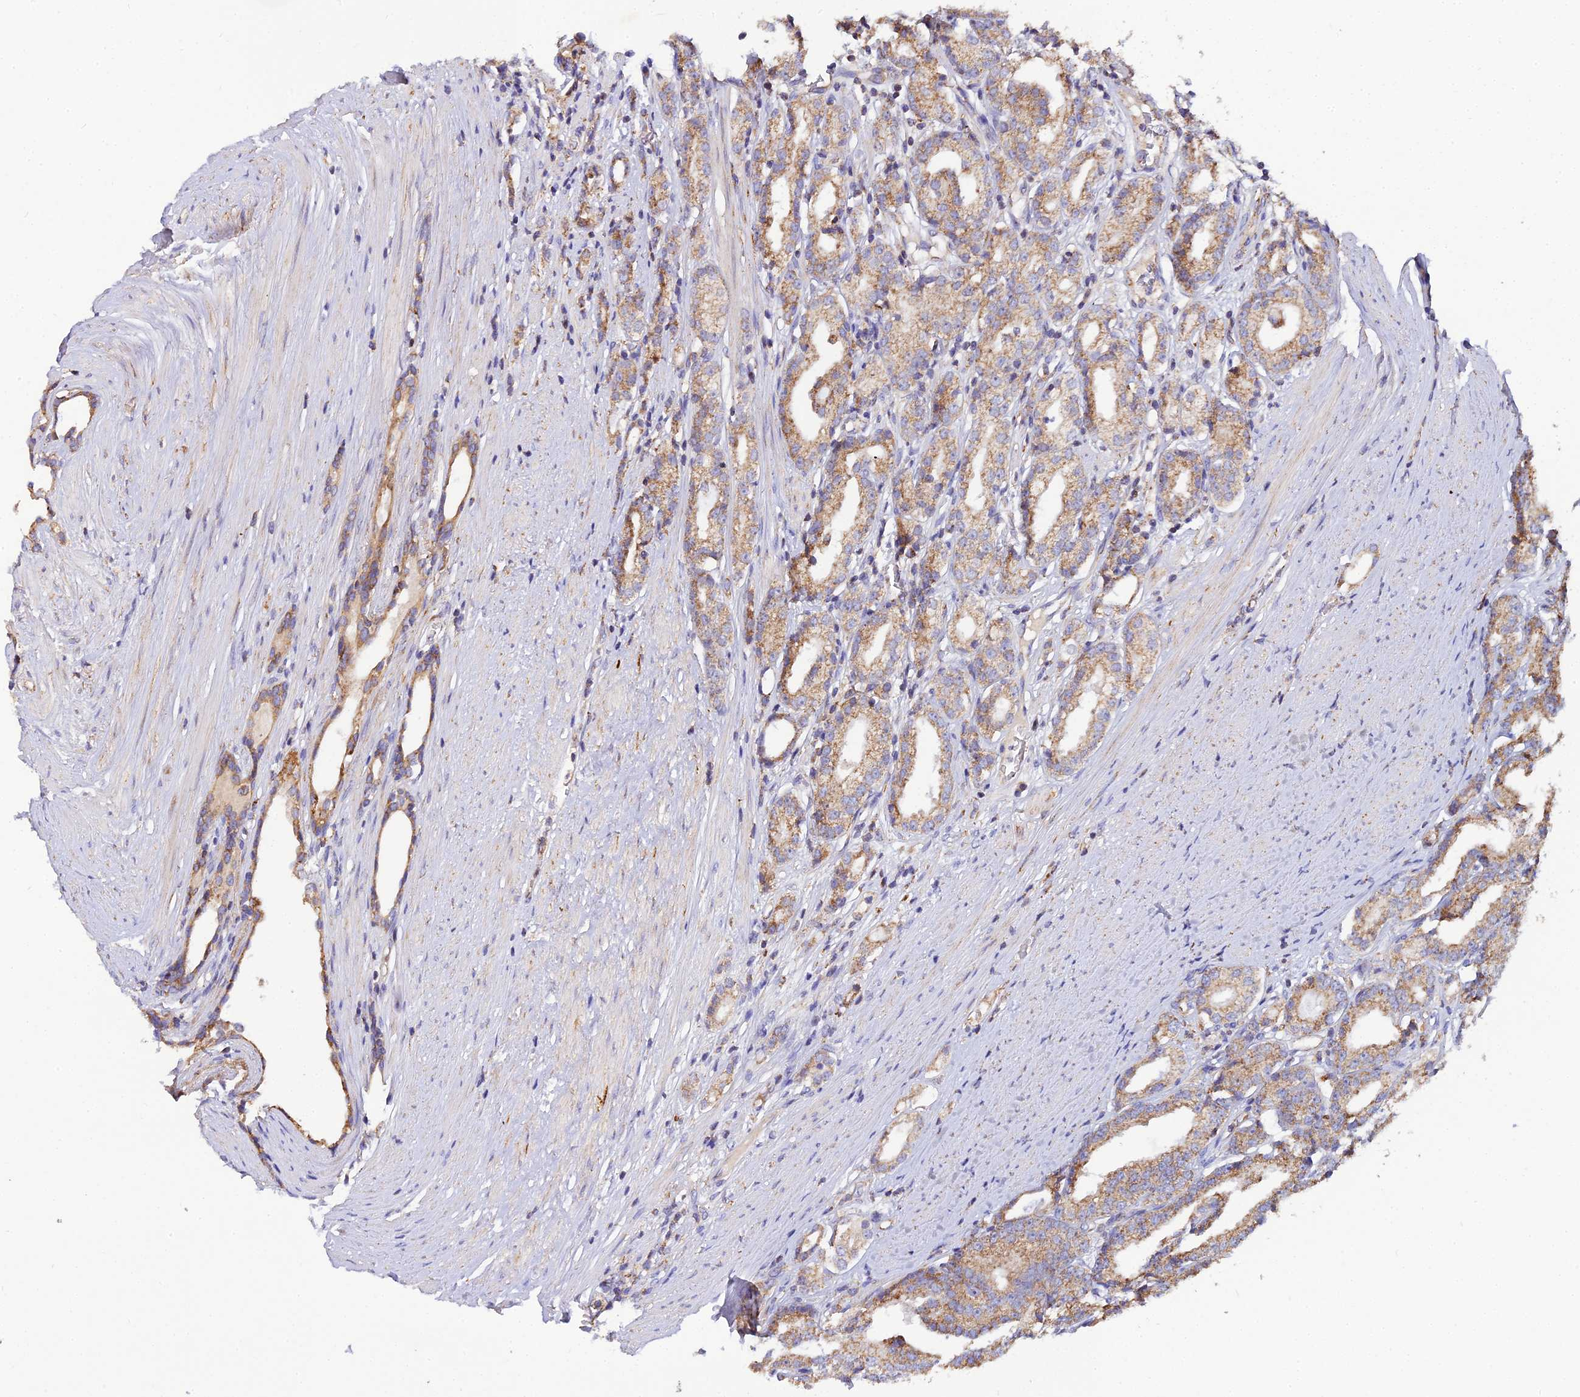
{"staining": {"intensity": "moderate", "quantity": ">75%", "location": "cytoplasmic/membranous"}, "tissue": "prostate cancer", "cell_type": "Tumor cells", "image_type": "cancer", "snomed": [{"axis": "morphology", "description": "Adenocarcinoma, High grade"}, {"axis": "topography", "description": "Prostate"}], "caption": "The image demonstrates staining of high-grade adenocarcinoma (prostate), revealing moderate cytoplasmic/membranous protein expression (brown color) within tumor cells. The staining was performed using DAB, with brown indicating positive protein expression. Nuclei are stained blue with hematoxylin.", "gene": "NIPSNAP3A", "patient": {"sex": "male", "age": 69}}